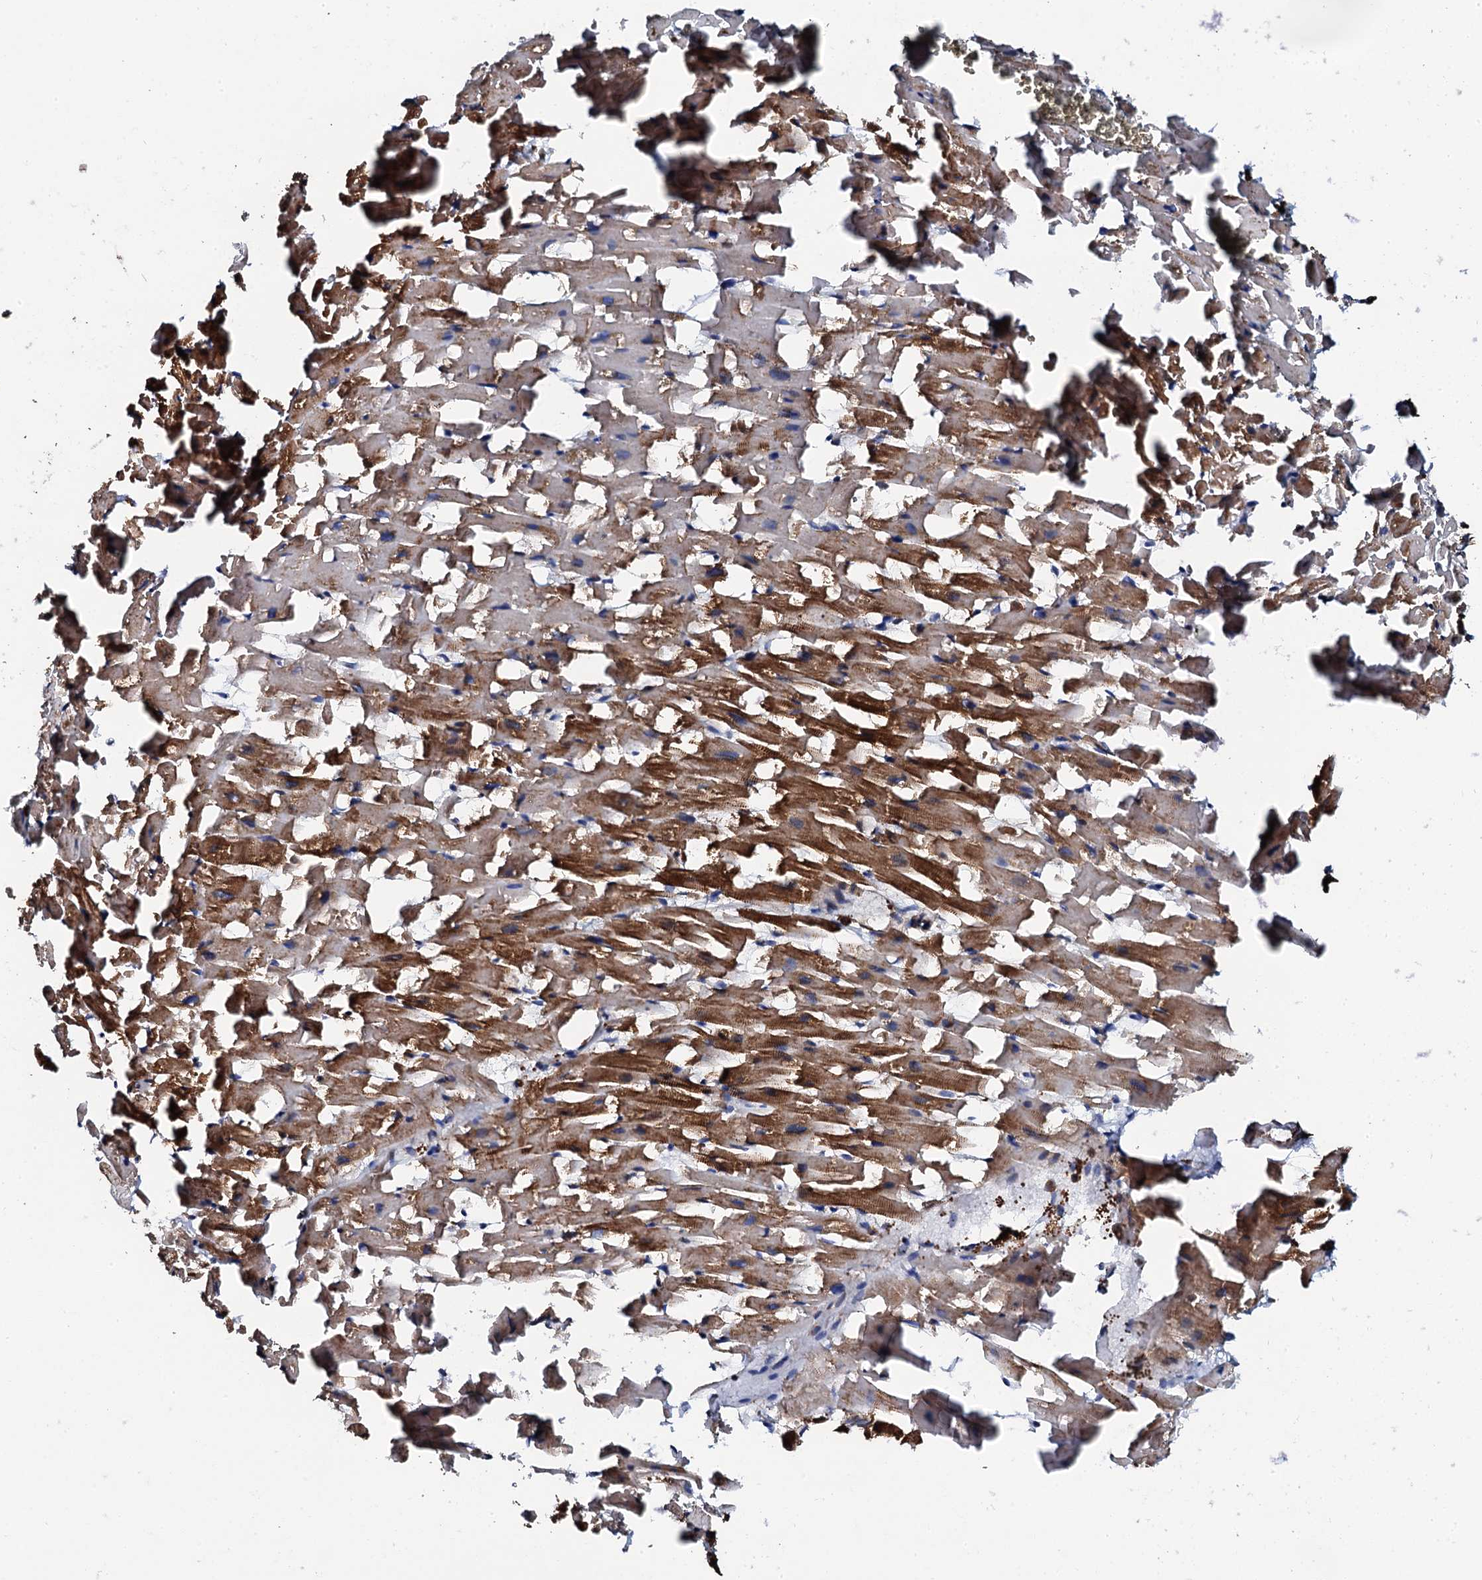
{"staining": {"intensity": "strong", "quantity": ">75%", "location": "cytoplasmic/membranous"}, "tissue": "heart muscle", "cell_type": "Cardiomyocytes", "image_type": "normal", "snomed": [{"axis": "morphology", "description": "Normal tissue, NOS"}, {"axis": "topography", "description": "Heart"}], "caption": "This micrograph exhibits immunohistochemistry (IHC) staining of unremarkable heart muscle, with high strong cytoplasmic/membranous staining in about >75% of cardiomyocytes.", "gene": "INTS10", "patient": {"sex": "female", "age": 64}}